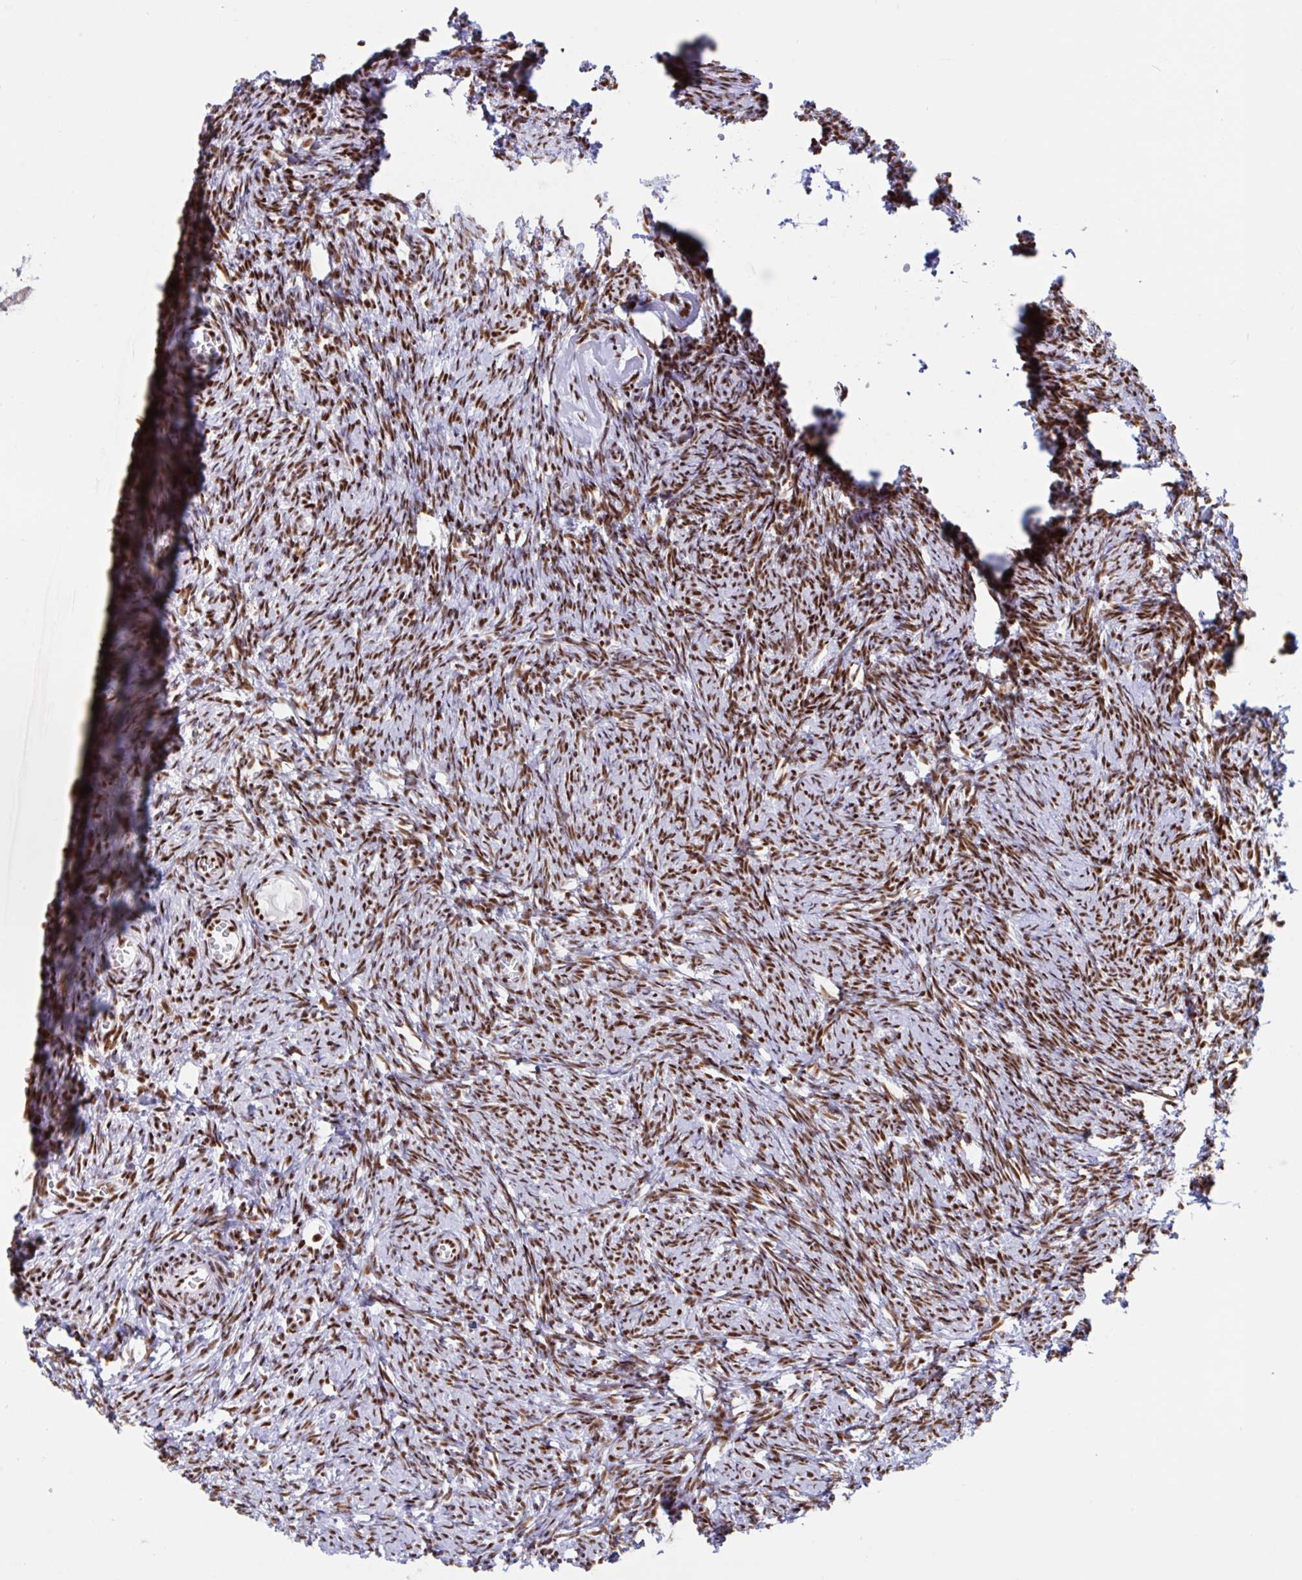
{"staining": {"intensity": "moderate", "quantity": ">75%", "location": "nuclear"}, "tissue": "ovary", "cell_type": "Follicle cells", "image_type": "normal", "snomed": [{"axis": "morphology", "description": "Normal tissue, NOS"}, {"axis": "topography", "description": "Ovary"}], "caption": "Moderate nuclear protein staining is appreciated in approximately >75% of follicle cells in ovary.", "gene": "IKZF2", "patient": {"sex": "female", "age": 41}}